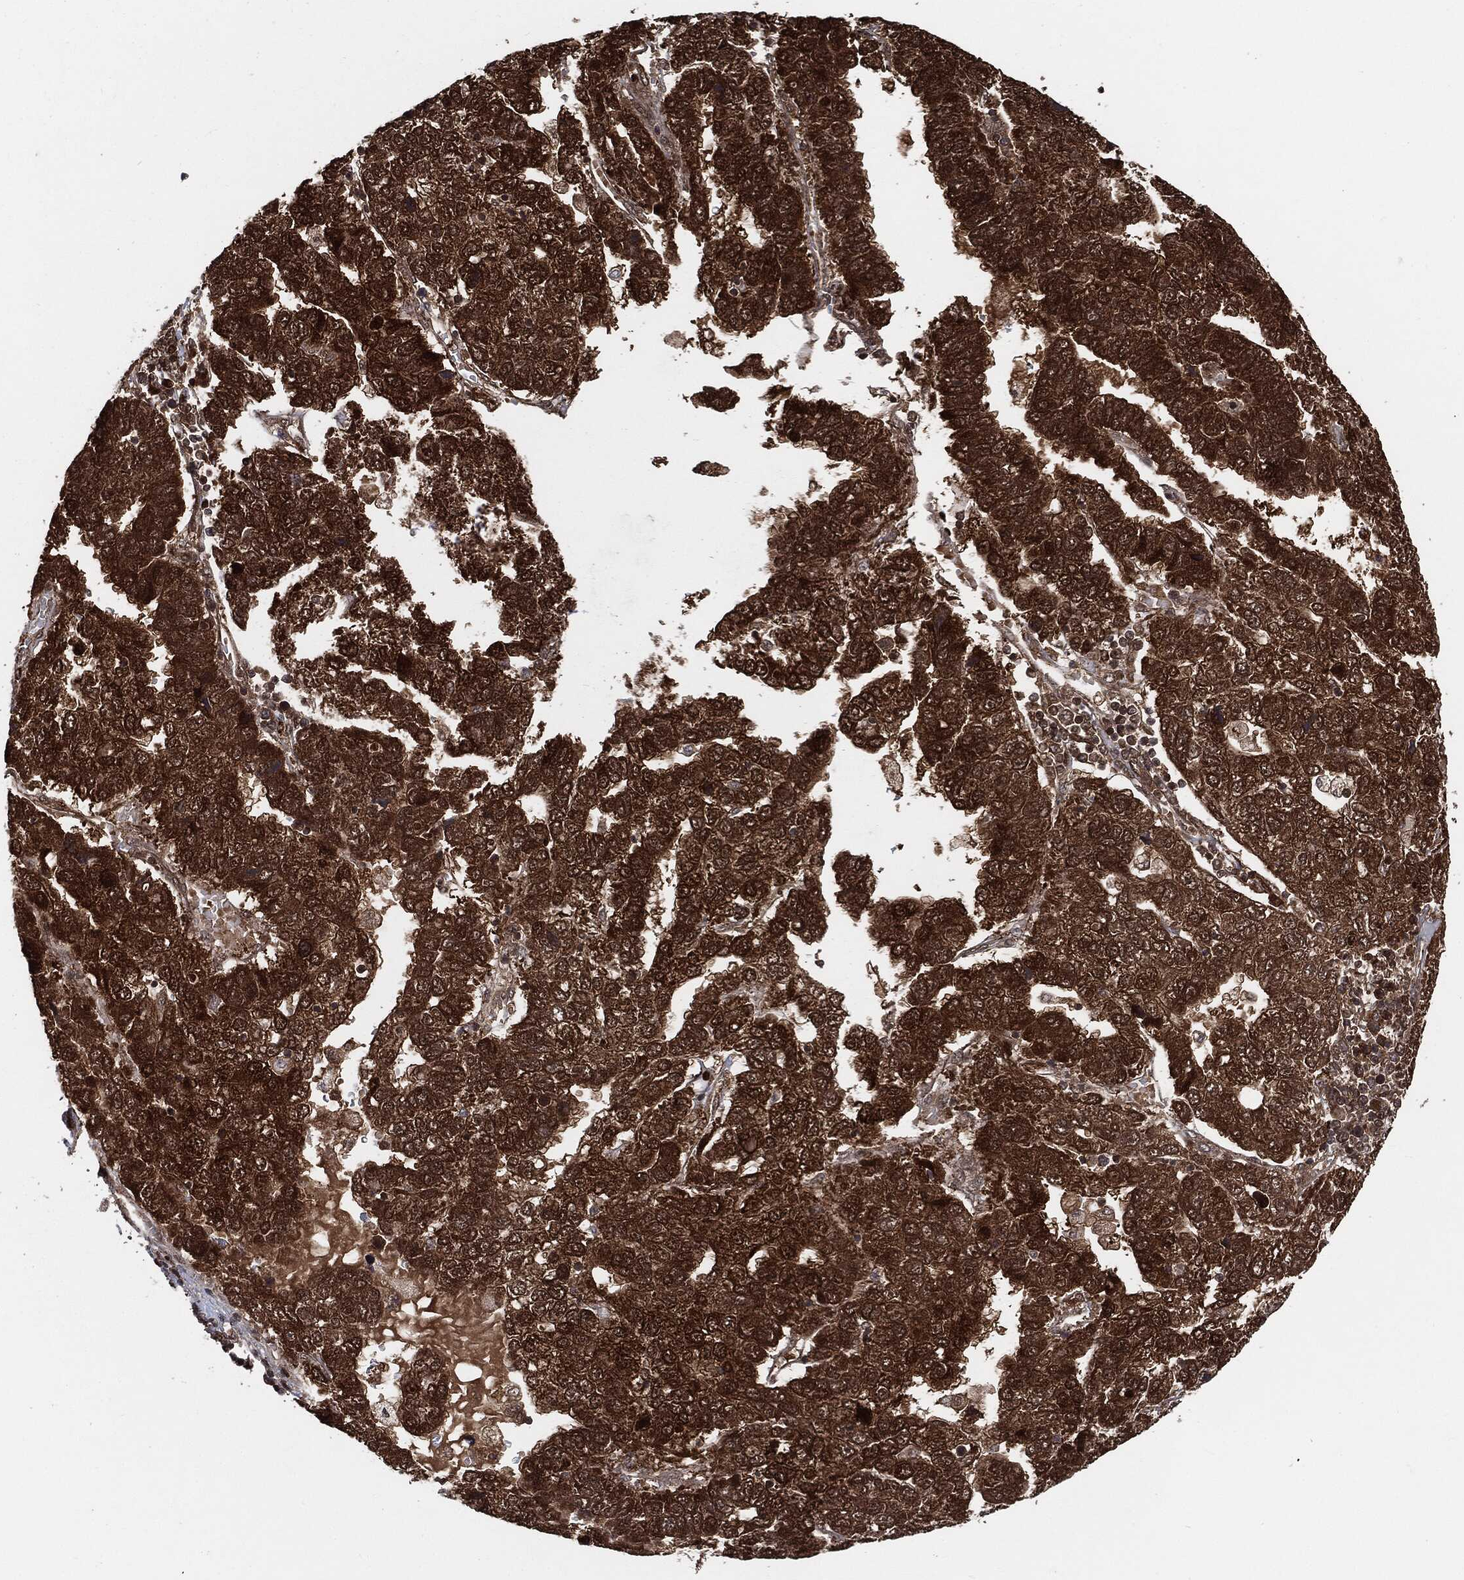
{"staining": {"intensity": "strong", "quantity": ">75%", "location": "cytoplasmic/membranous"}, "tissue": "pancreatic cancer", "cell_type": "Tumor cells", "image_type": "cancer", "snomed": [{"axis": "morphology", "description": "Adenocarcinoma, NOS"}, {"axis": "topography", "description": "Pancreas"}], "caption": "Immunohistochemical staining of human pancreatic cancer exhibits strong cytoplasmic/membranous protein expression in about >75% of tumor cells. (Stains: DAB in brown, nuclei in blue, Microscopy: brightfield microscopy at high magnification).", "gene": "CUTA", "patient": {"sex": "female", "age": 61}}